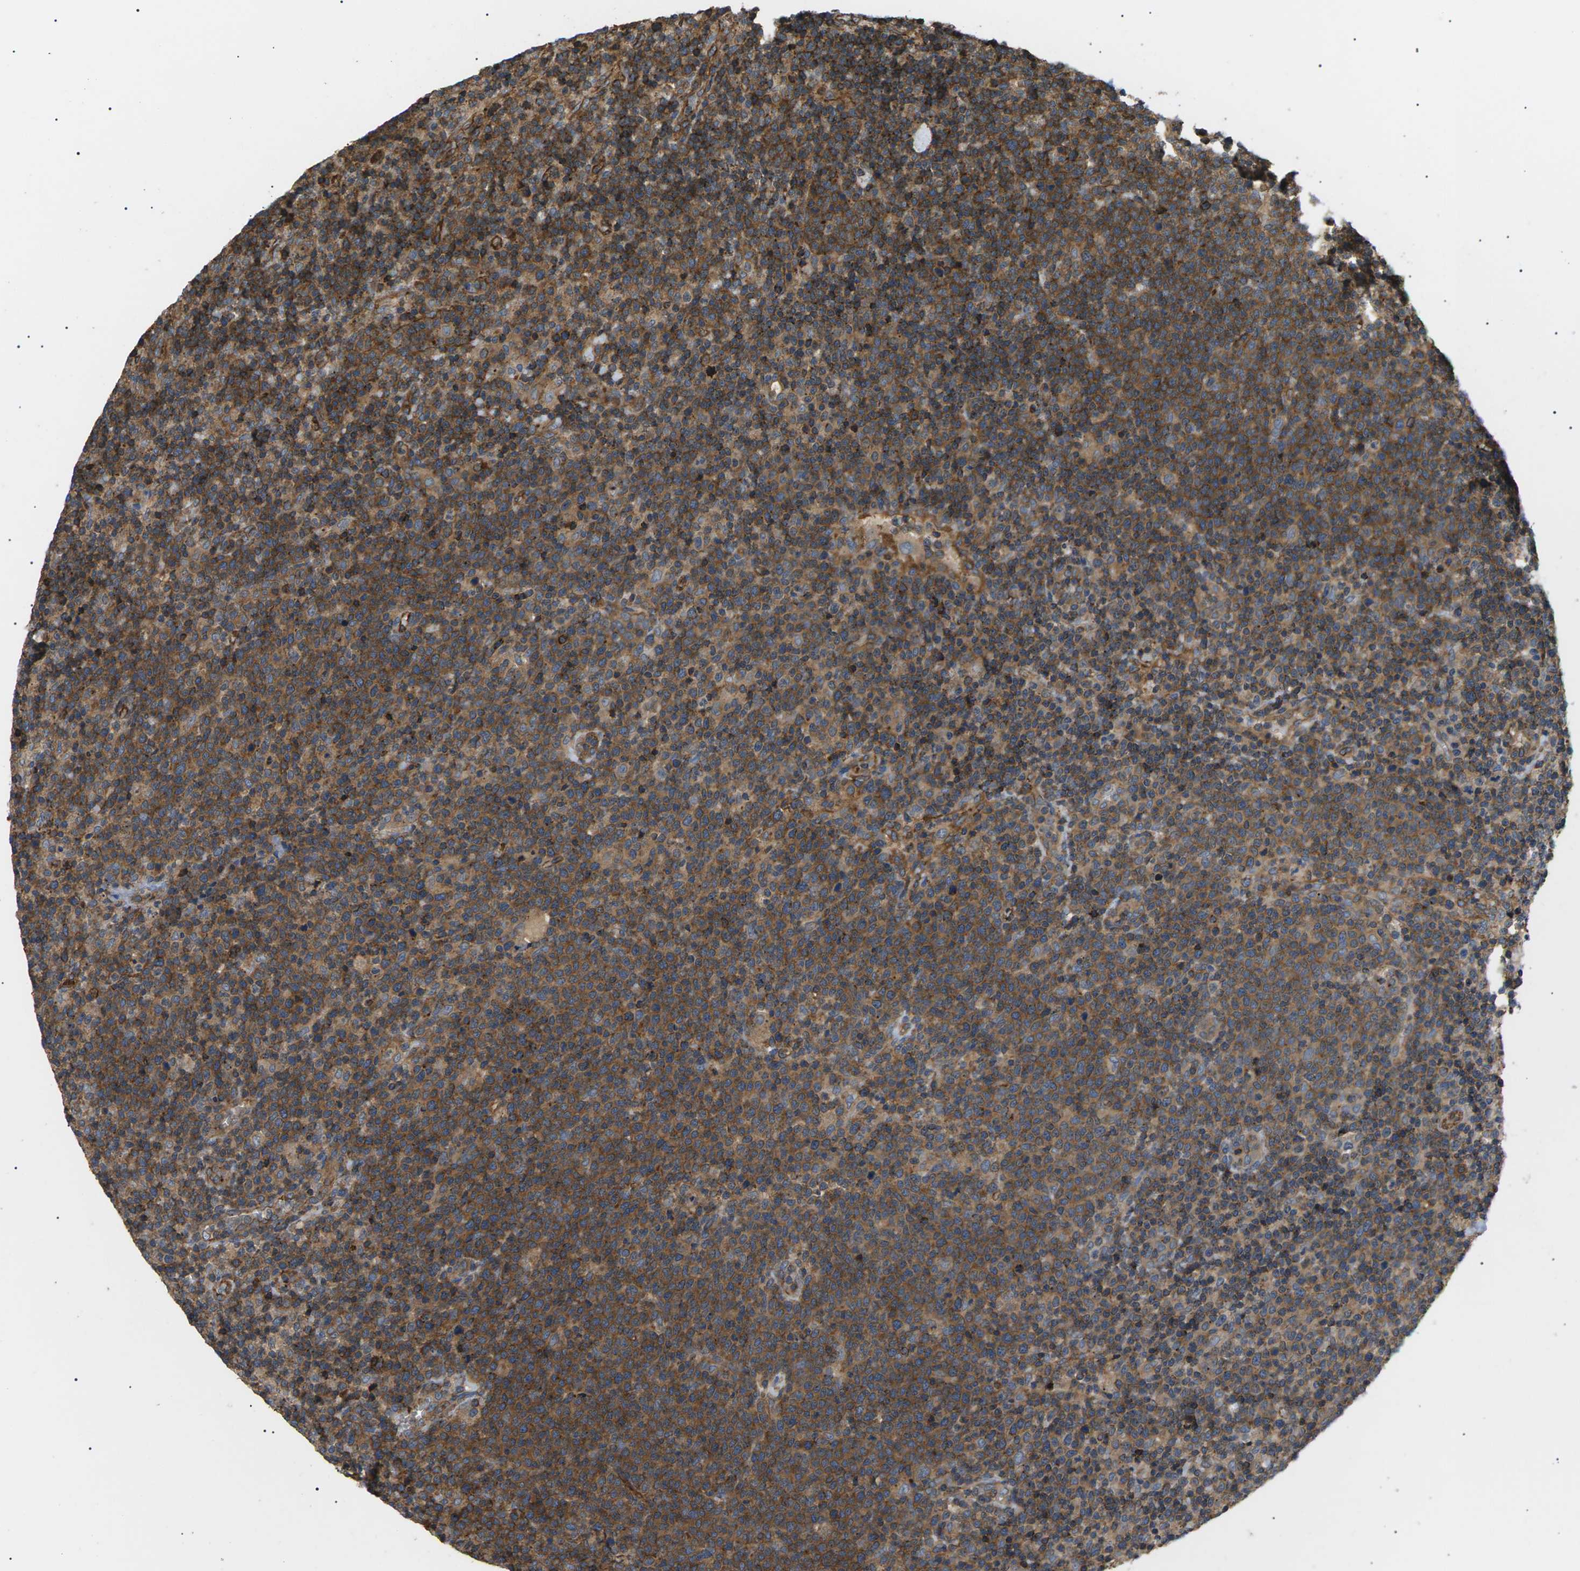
{"staining": {"intensity": "moderate", "quantity": ">75%", "location": "cytoplasmic/membranous"}, "tissue": "lymphoma", "cell_type": "Tumor cells", "image_type": "cancer", "snomed": [{"axis": "morphology", "description": "Malignant lymphoma, non-Hodgkin's type, High grade"}, {"axis": "topography", "description": "Lymph node"}], "caption": "Tumor cells exhibit medium levels of moderate cytoplasmic/membranous positivity in approximately >75% of cells in high-grade malignant lymphoma, non-Hodgkin's type. Ihc stains the protein in brown and the nuclei are stained blue.", "gene": "TMTC4", "patient": {"sex": "male", "age": 61}}